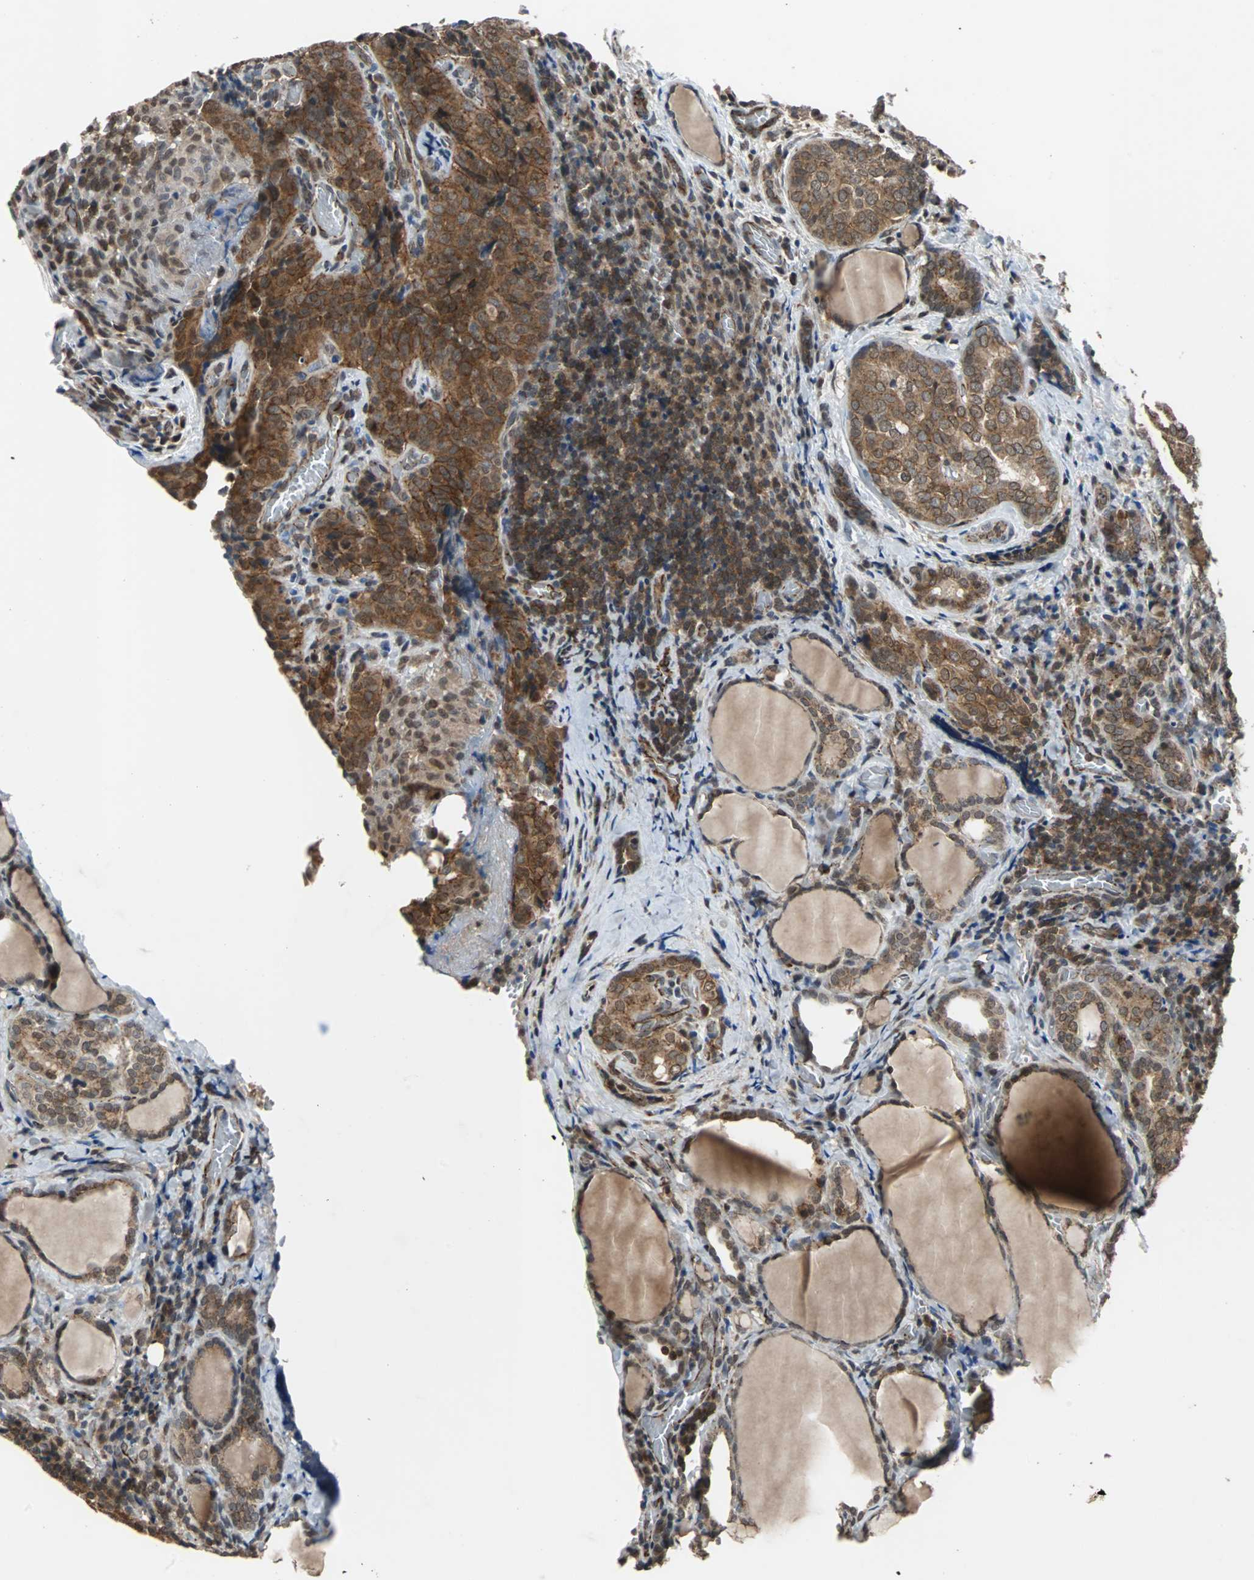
{"staining": {"intensity": "strong", "quantity": ">75%", "location": "cytoplasmic/membranous"}, "tissue": "thyroid cancer", "cell_type": "Tumor cells", "image_type": "cancer", "snomed": [{"axis": "morphology", "description": "Papillary adenocarcinoma, NOS"}, {"axis": "topography", "description": "Thyroid gland"}], "caption": "This is a histology image of IHC staining of thyroid cancer, which shows strong staining in the cytoplasmic/membranous of tumor cells.", "gene": "LSR", "patient": {"sex": "female", "age": 30}}